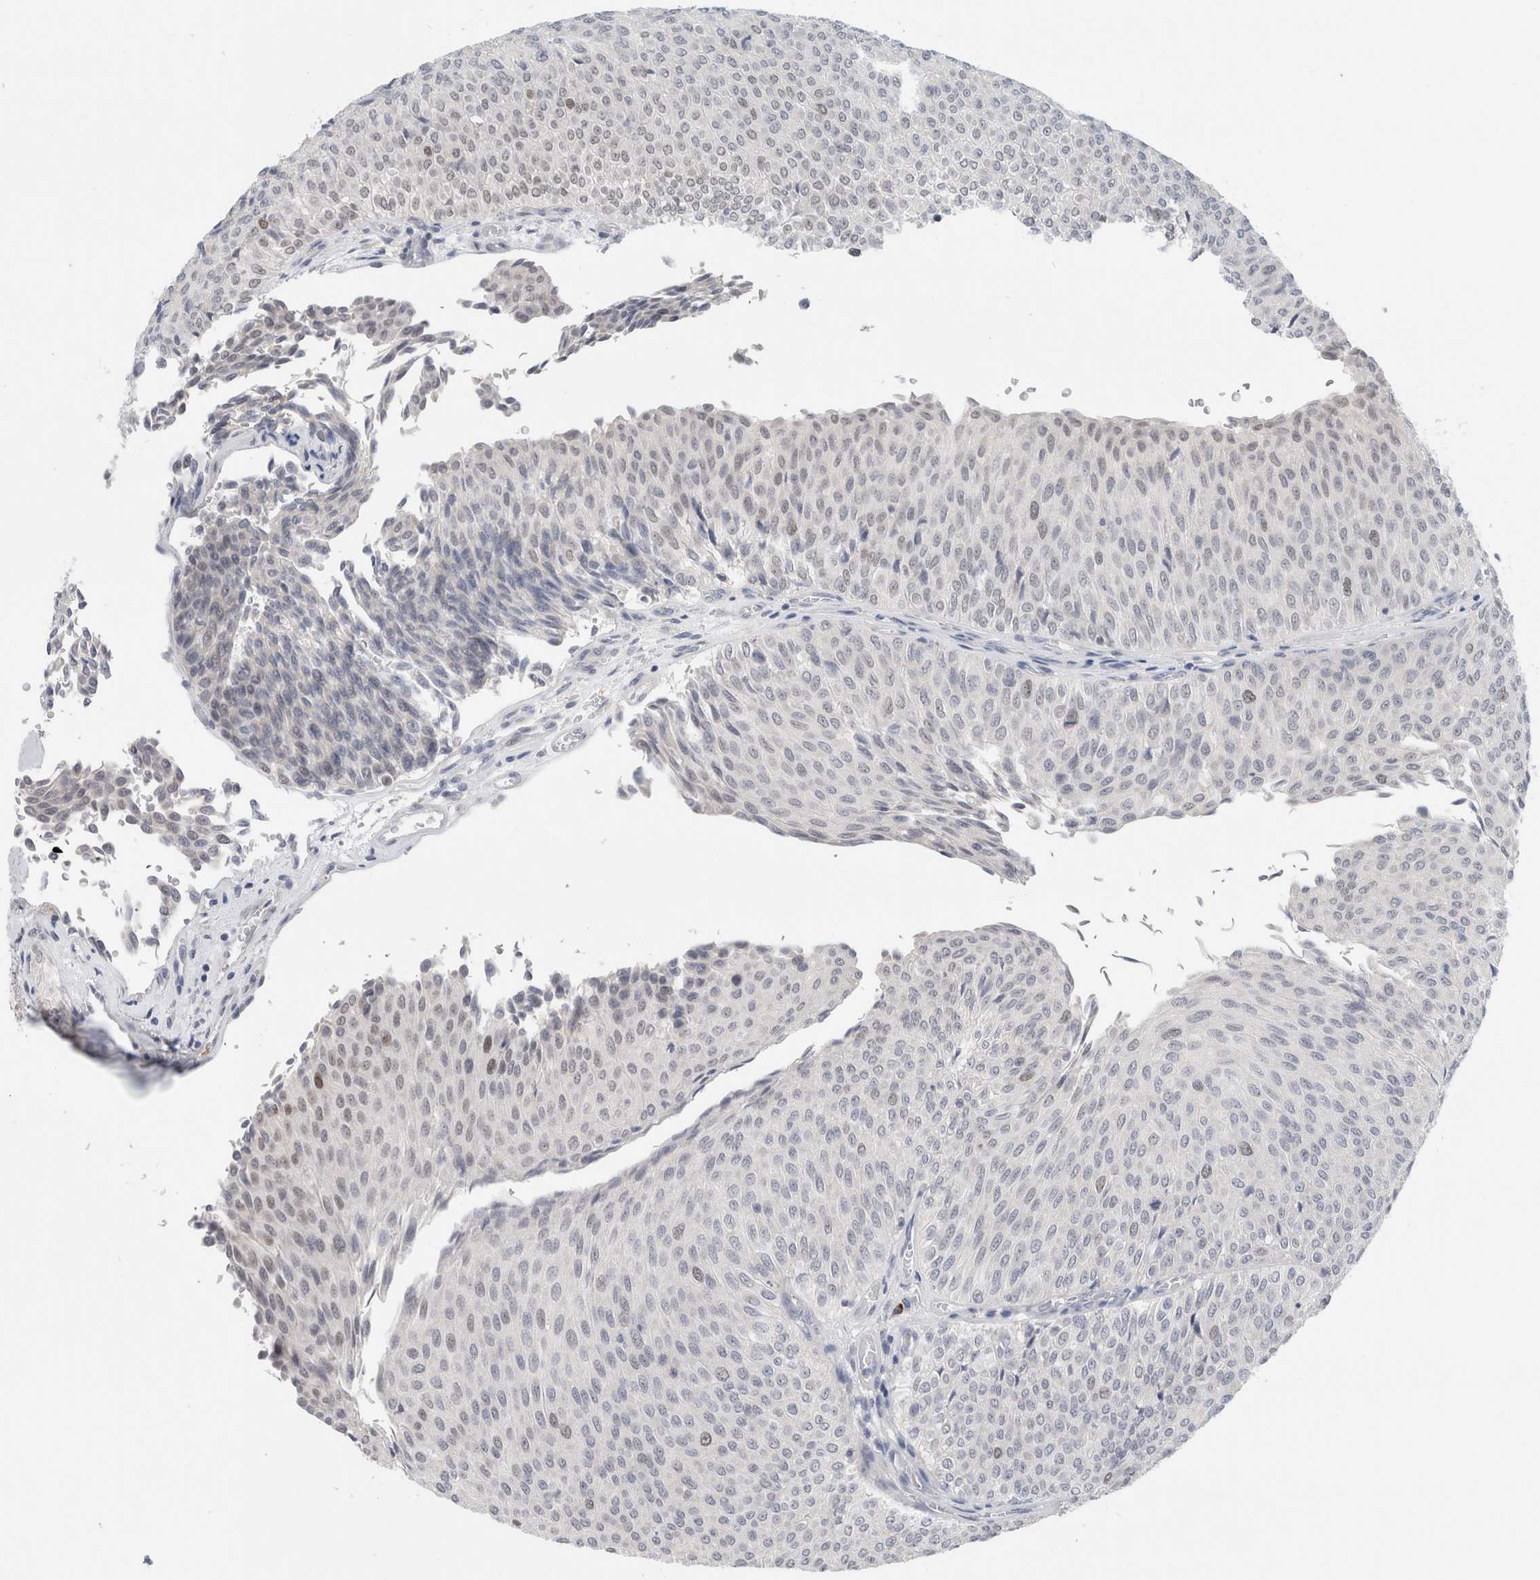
{"staining": {"intensity": "negative", "quantity": "none", "location": "none"}, "tissue": "urothelial cancer", "cell_type": "Tumor cells", "image_type": "cancer", "snomed": [{"axis": "morphology", "description": "Urothelial carcinoma, Low grade"}, {"axis": "topography", "description": "Urinary bladder"}], "caption": "Tumor cells are negative for protein expression in human urothelial cancer.", "gene": "KNL1", "patient": {"sex": "male", "age": 78}}